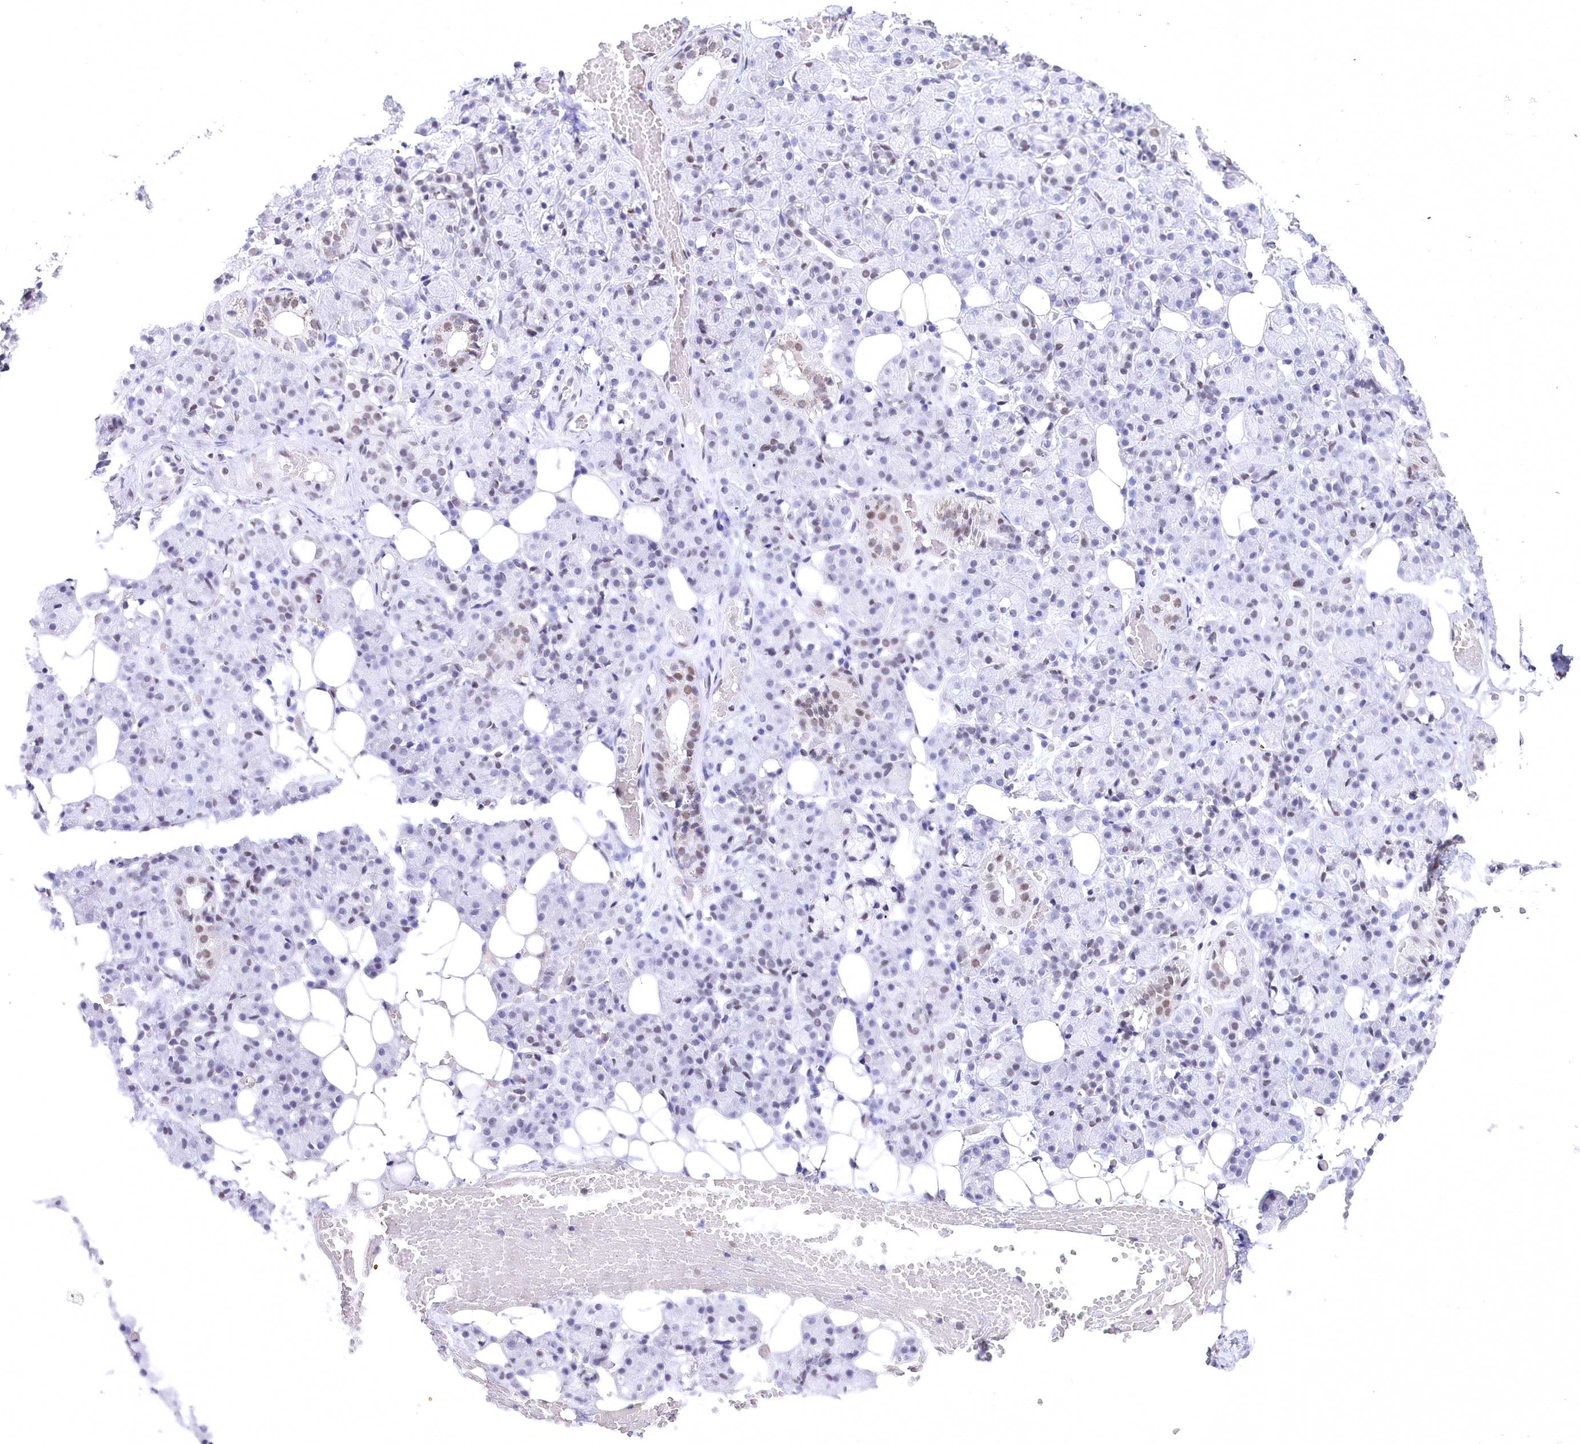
{"staining": {"intensity": "moderate", "quantity": "<25%", "location": "nuclear"}, "tissue": "salivary gland", "cell_type": "Glandular cells", "image_type": "normal", "snomed": [{"axis": "morphology", "description": "Normal tissue, NOS"}, {"axis": "topography", "description": "Salivary gland"}], "caption": "Salivary gland stained with a brown dye displays moderate nuclear positive expression in about <25% of glandular cells.", "gene": "HNRNPA0", "patient": {"sex": "male", "age": 63}}